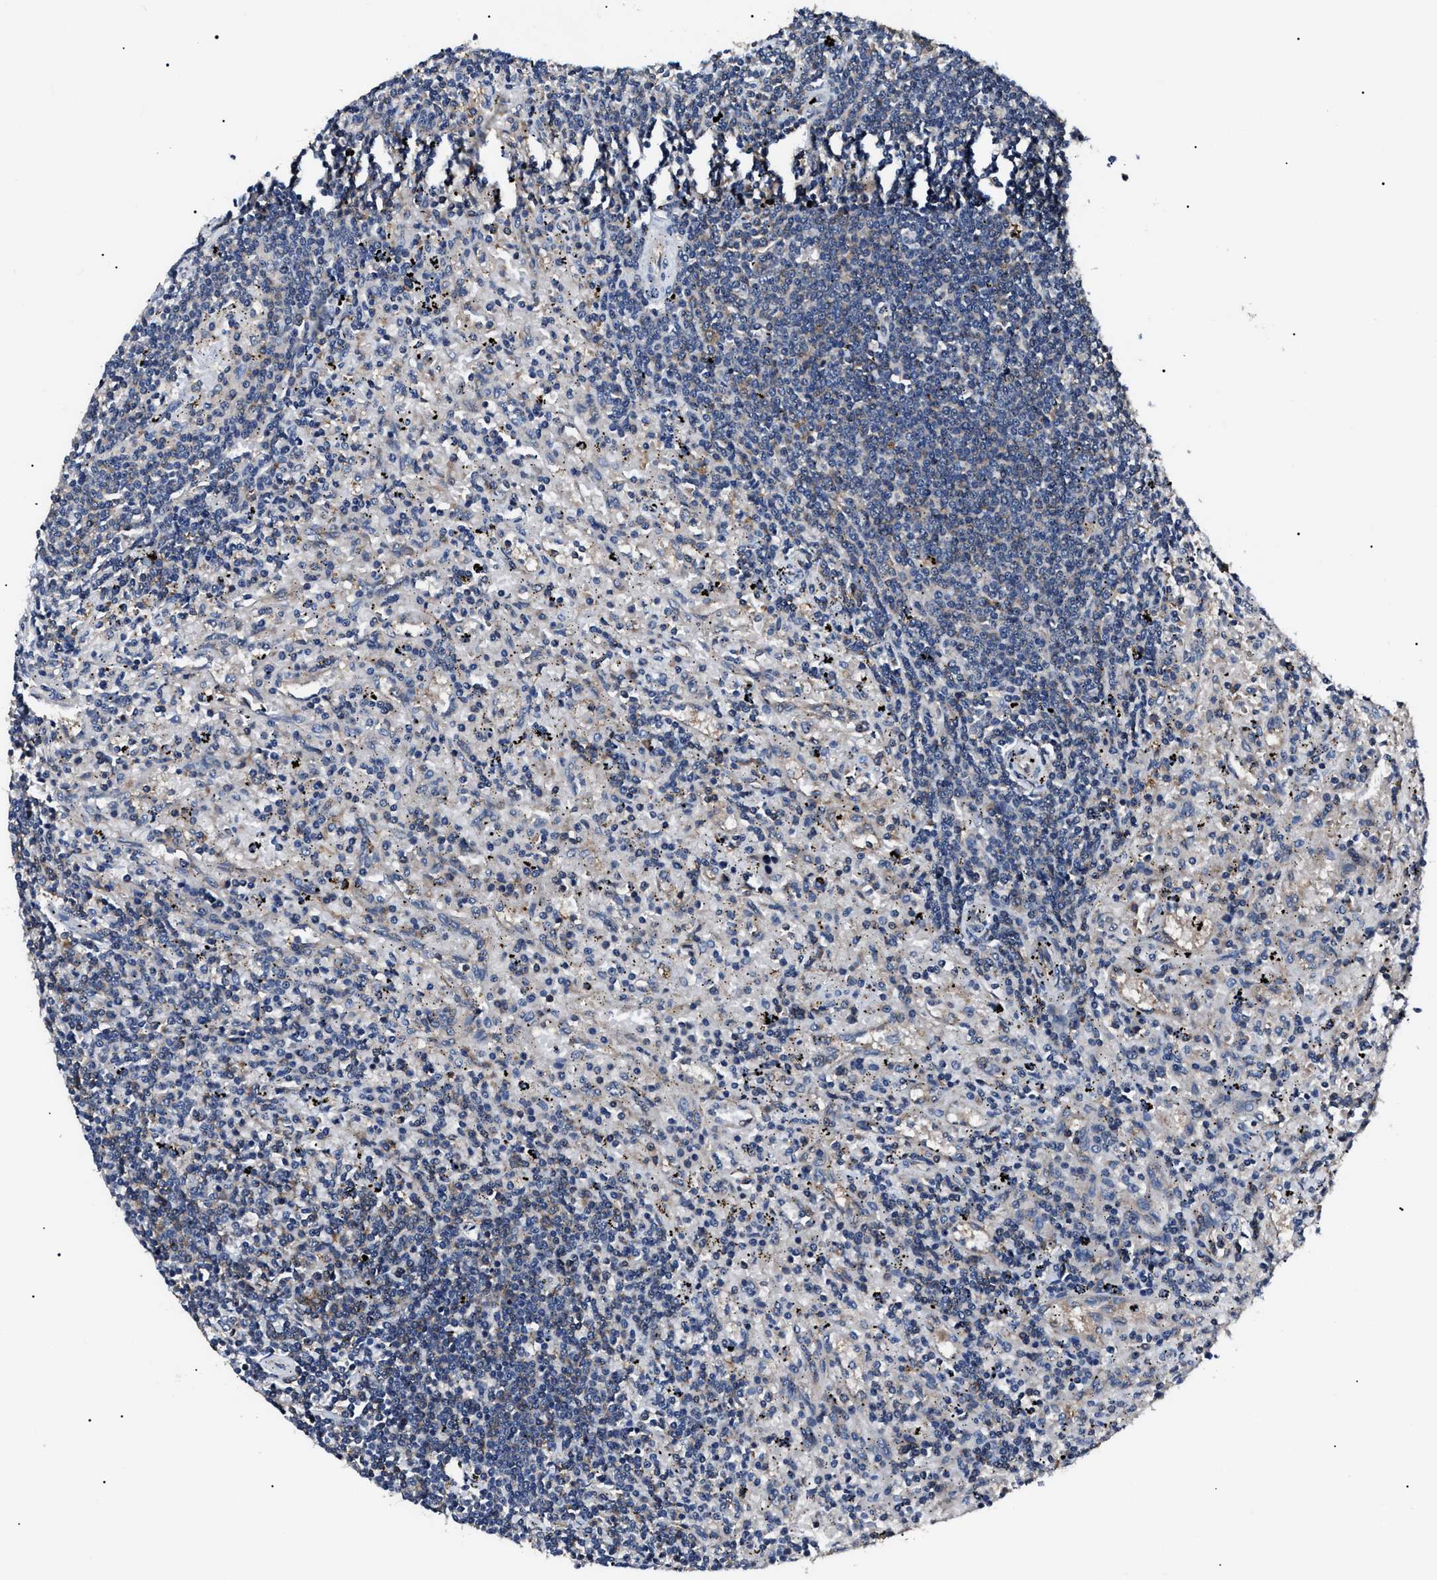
{"staining": {"intensity": "weak", "quantity": "<25%", "location": "cytoplasmic/membranous"}, "tissue": "lymphoma", "cell_type": "Tumor cells", "image_type": "cancer", "snomed": [{"axis": "morphology", "description": "Malignant lymphoma, non-Hodgkin's type, Low grade"}, {"axis": "topography", "description": "Spleen"}], "caption": "IHC of low-grade malignant lymphoma, non-Hodgkin's type shows no staining in tumor cells.", "gene": "CCT8", "patient": {"sex": "male", "age": 76}}